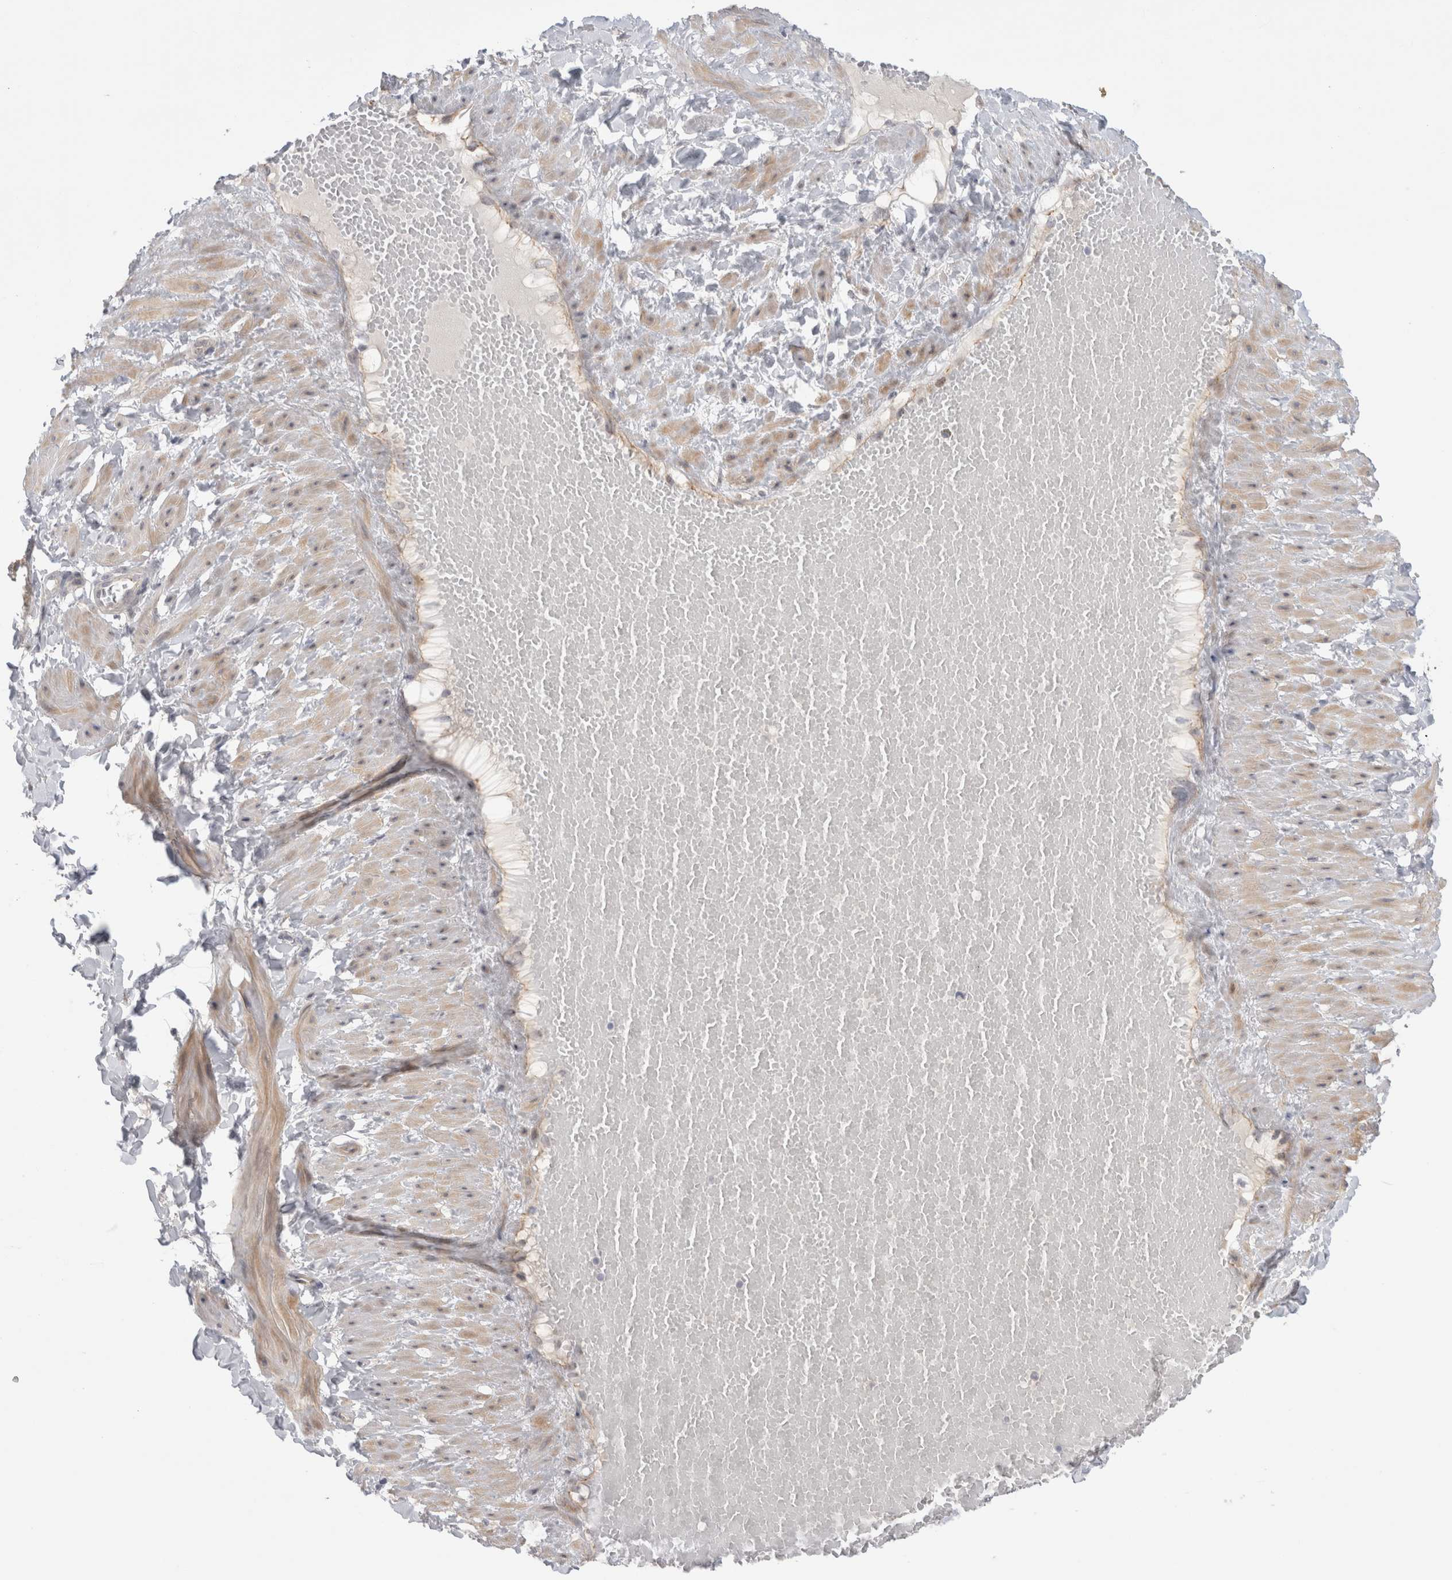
{"staining": {"intensity": "negative", "quantity": "none", "location": "none"}, "tissue": "soft tissue", "cell_type": "Fibroblasts", "image_type": "normal", "snomed": [{"axis": "morphology", "description": "Normal tissue, NOS"}, {"axis": "topography", "description": "Adipose tissue"}, {"axis": "topography", "description": "Vascular tissue"}, {"axis": "topography", "description": "Peripheral nerve tissue"}], "caption": "Immunohistochemical staining of unremarkable human soft tissue reveals no significant staining in fibroblasts.", "gene": "VANGL1", "patient": {"sex": "male", "age": 25}}